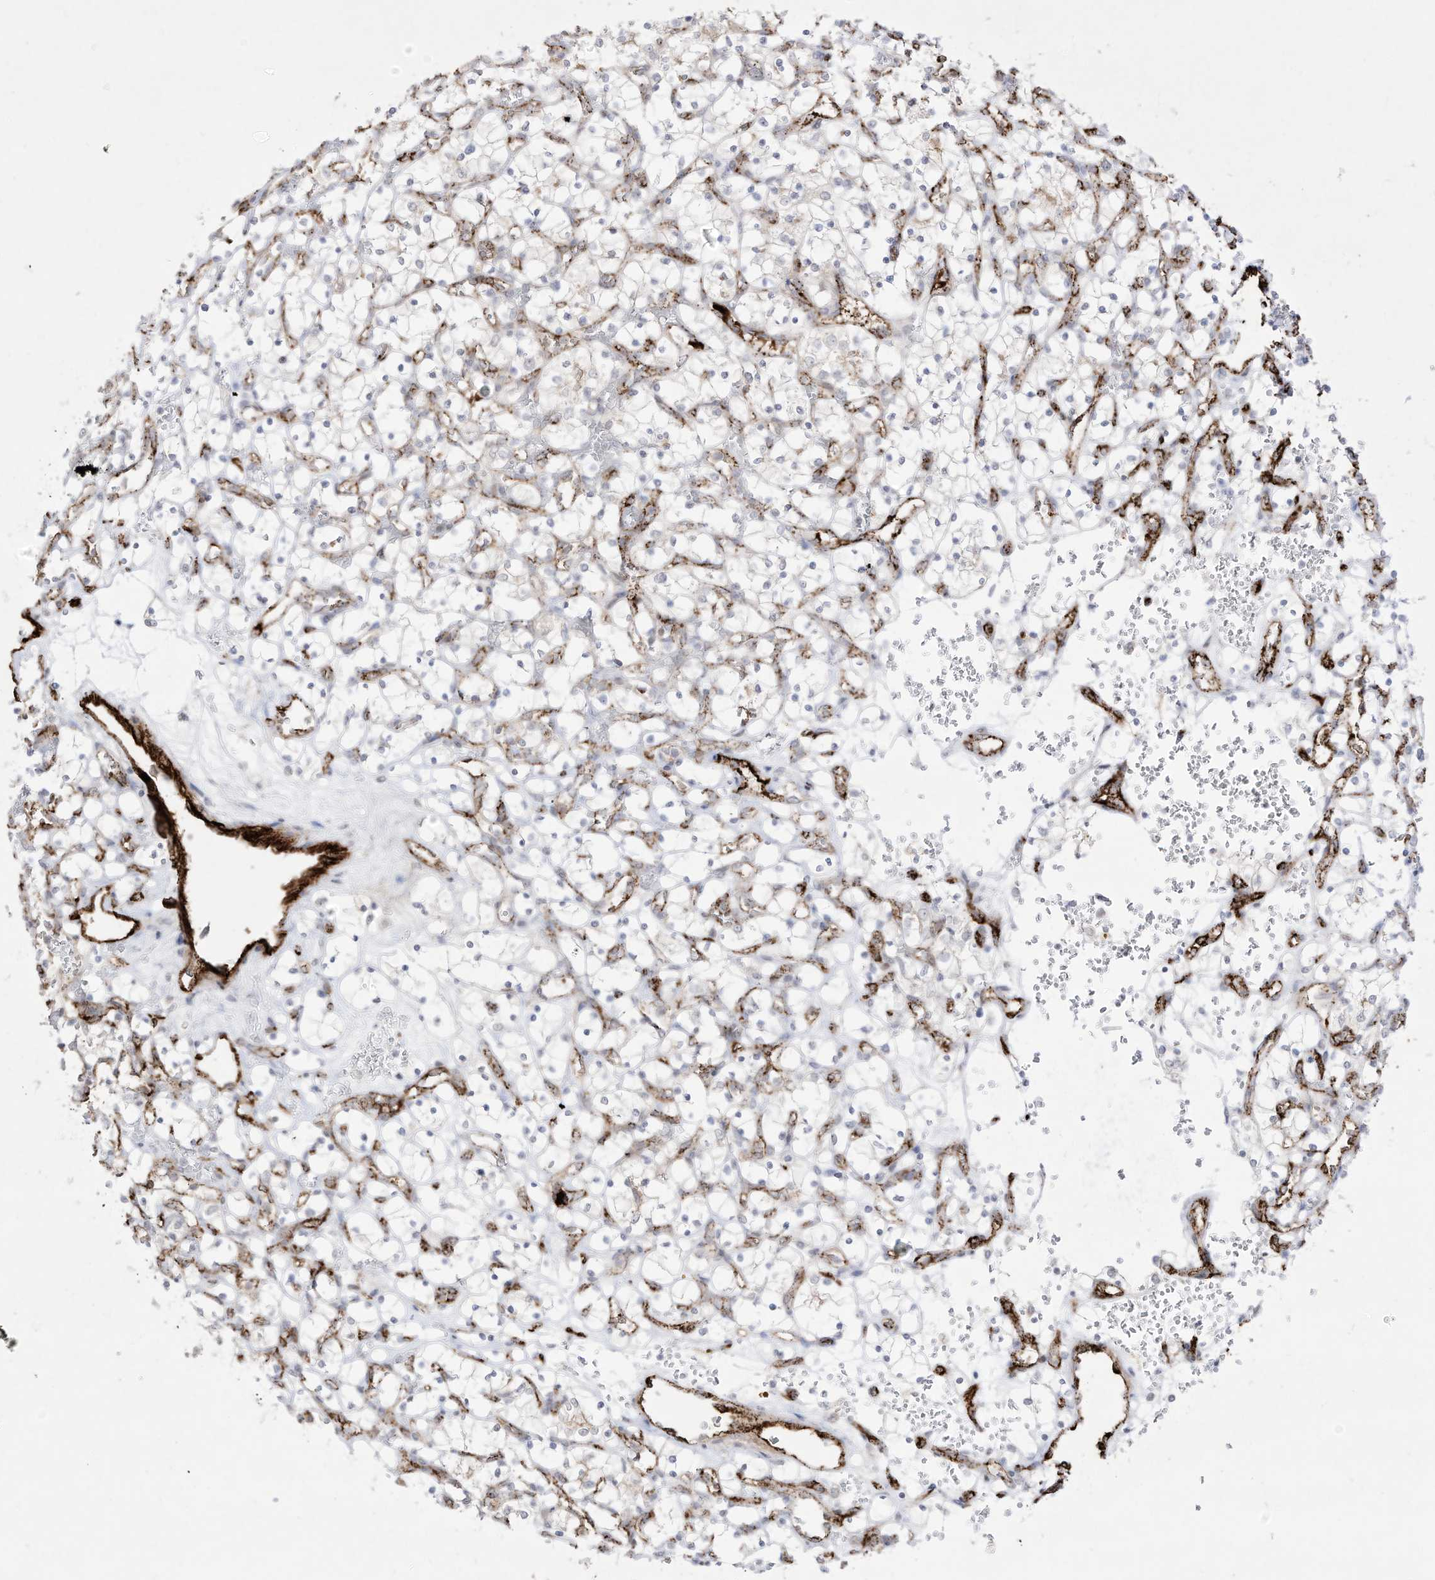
{"staining": {"intensity": "negative", "quantity": "none", "location": "none"}, "tissue": "renal cancer", "cell_type": "Tumor cells", "image_type": "cancer", "snomed": [{"axis": "morphology", "description": "Adenocarcinoma, NOS"}, {"axis": "topography", "description": "Kidney"}], "caption": "IHC of human renal cancer (adenocarcinoma) shows no staining in tumor cells.", "gene": "ZGRF1", "patient": {"sex": "female", "age": 69}}